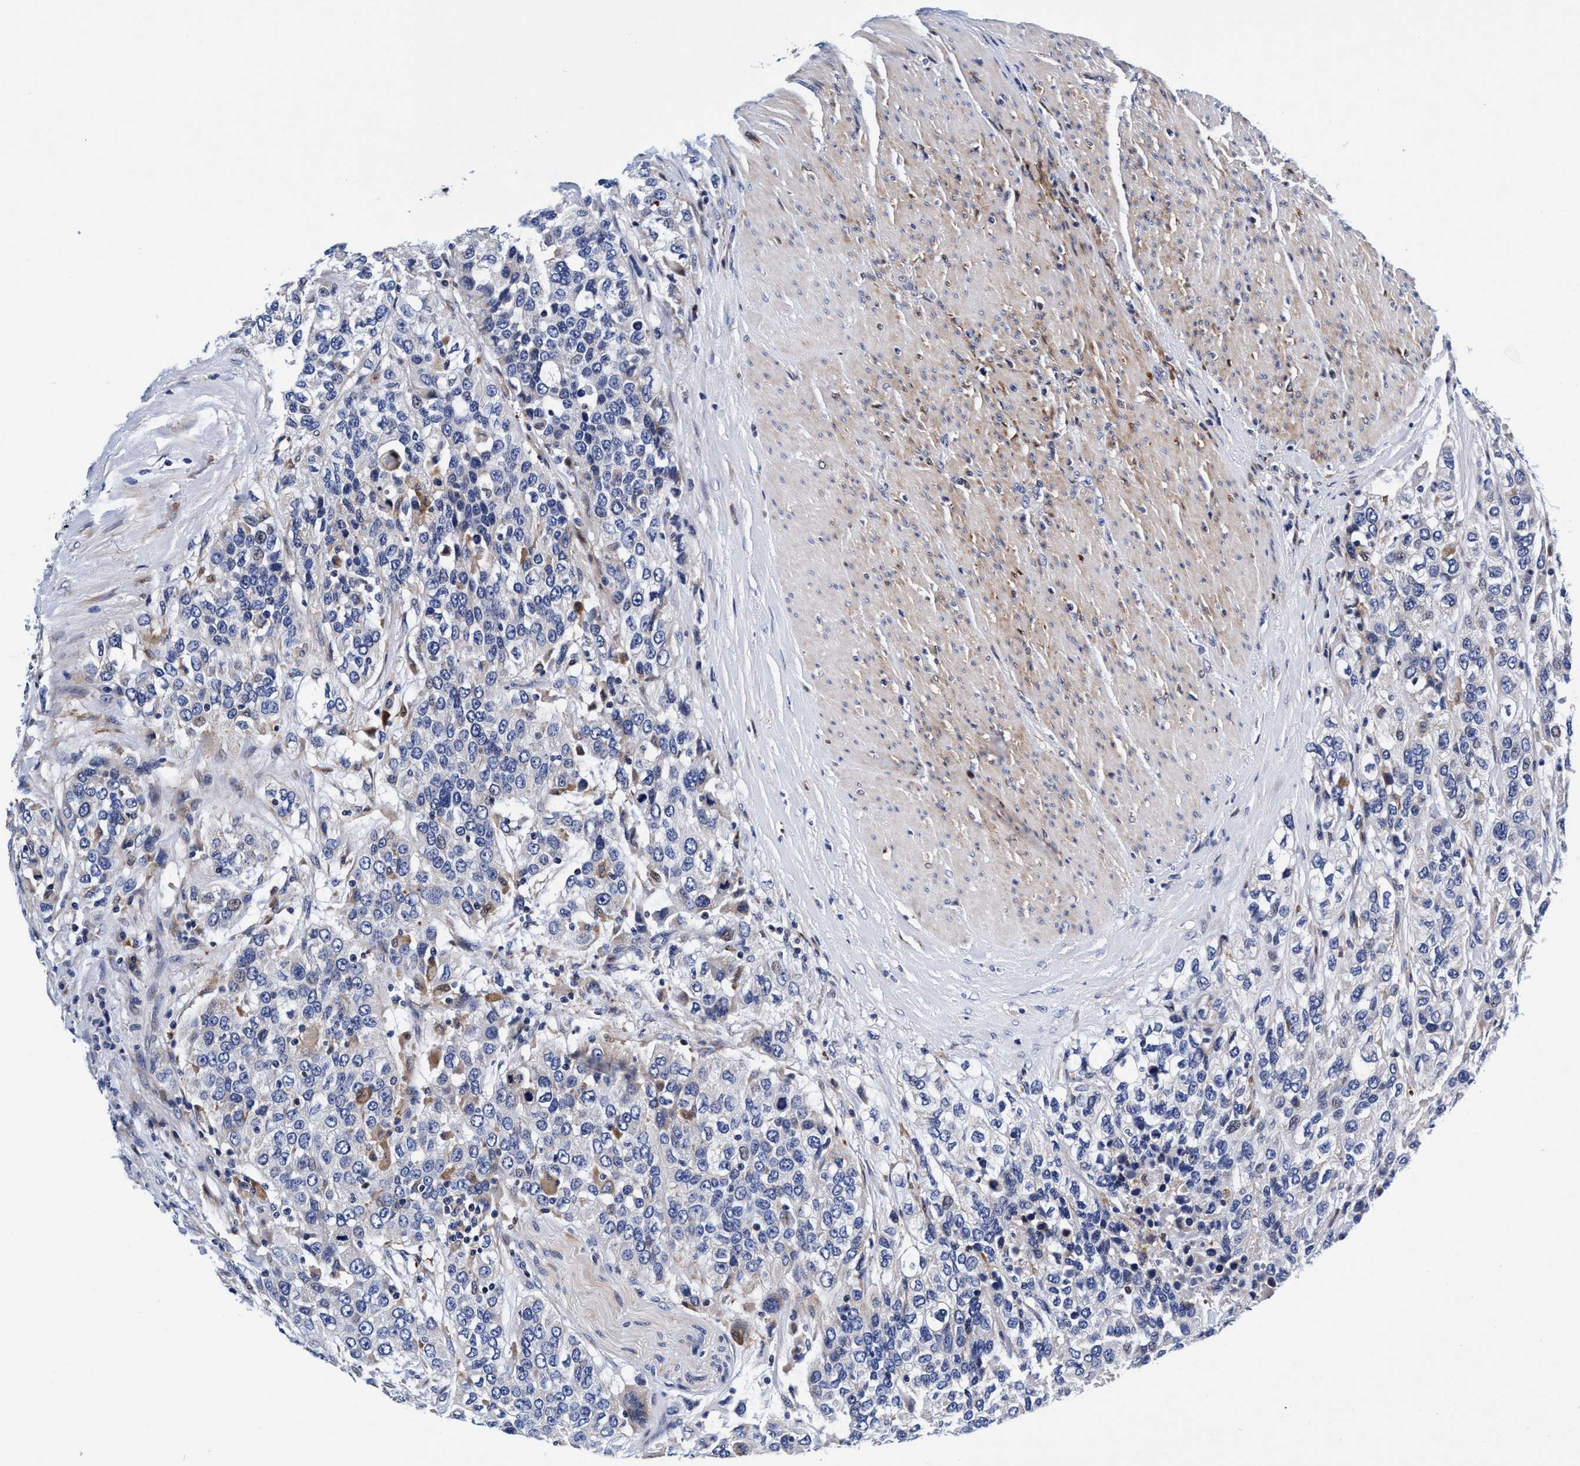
{"staining": {"intensity": "negative", "quantity": "none", "location": "none"}, "tissue": "urothelial cancer", "cell_type": "Tumor cells", "image_type": "cancer", "snomed": [{"axis": "morphology", "description": "Urothelial carcinoma, High grade"}, {"axis": "topography", "description": "Urinary bladder"}], "caption": "Histopathology image shows no significant protein positivity in tumor cells of urothelial cancer.", "gene": "UBALD2", "patient": {"sex": "female", "age": 80}}